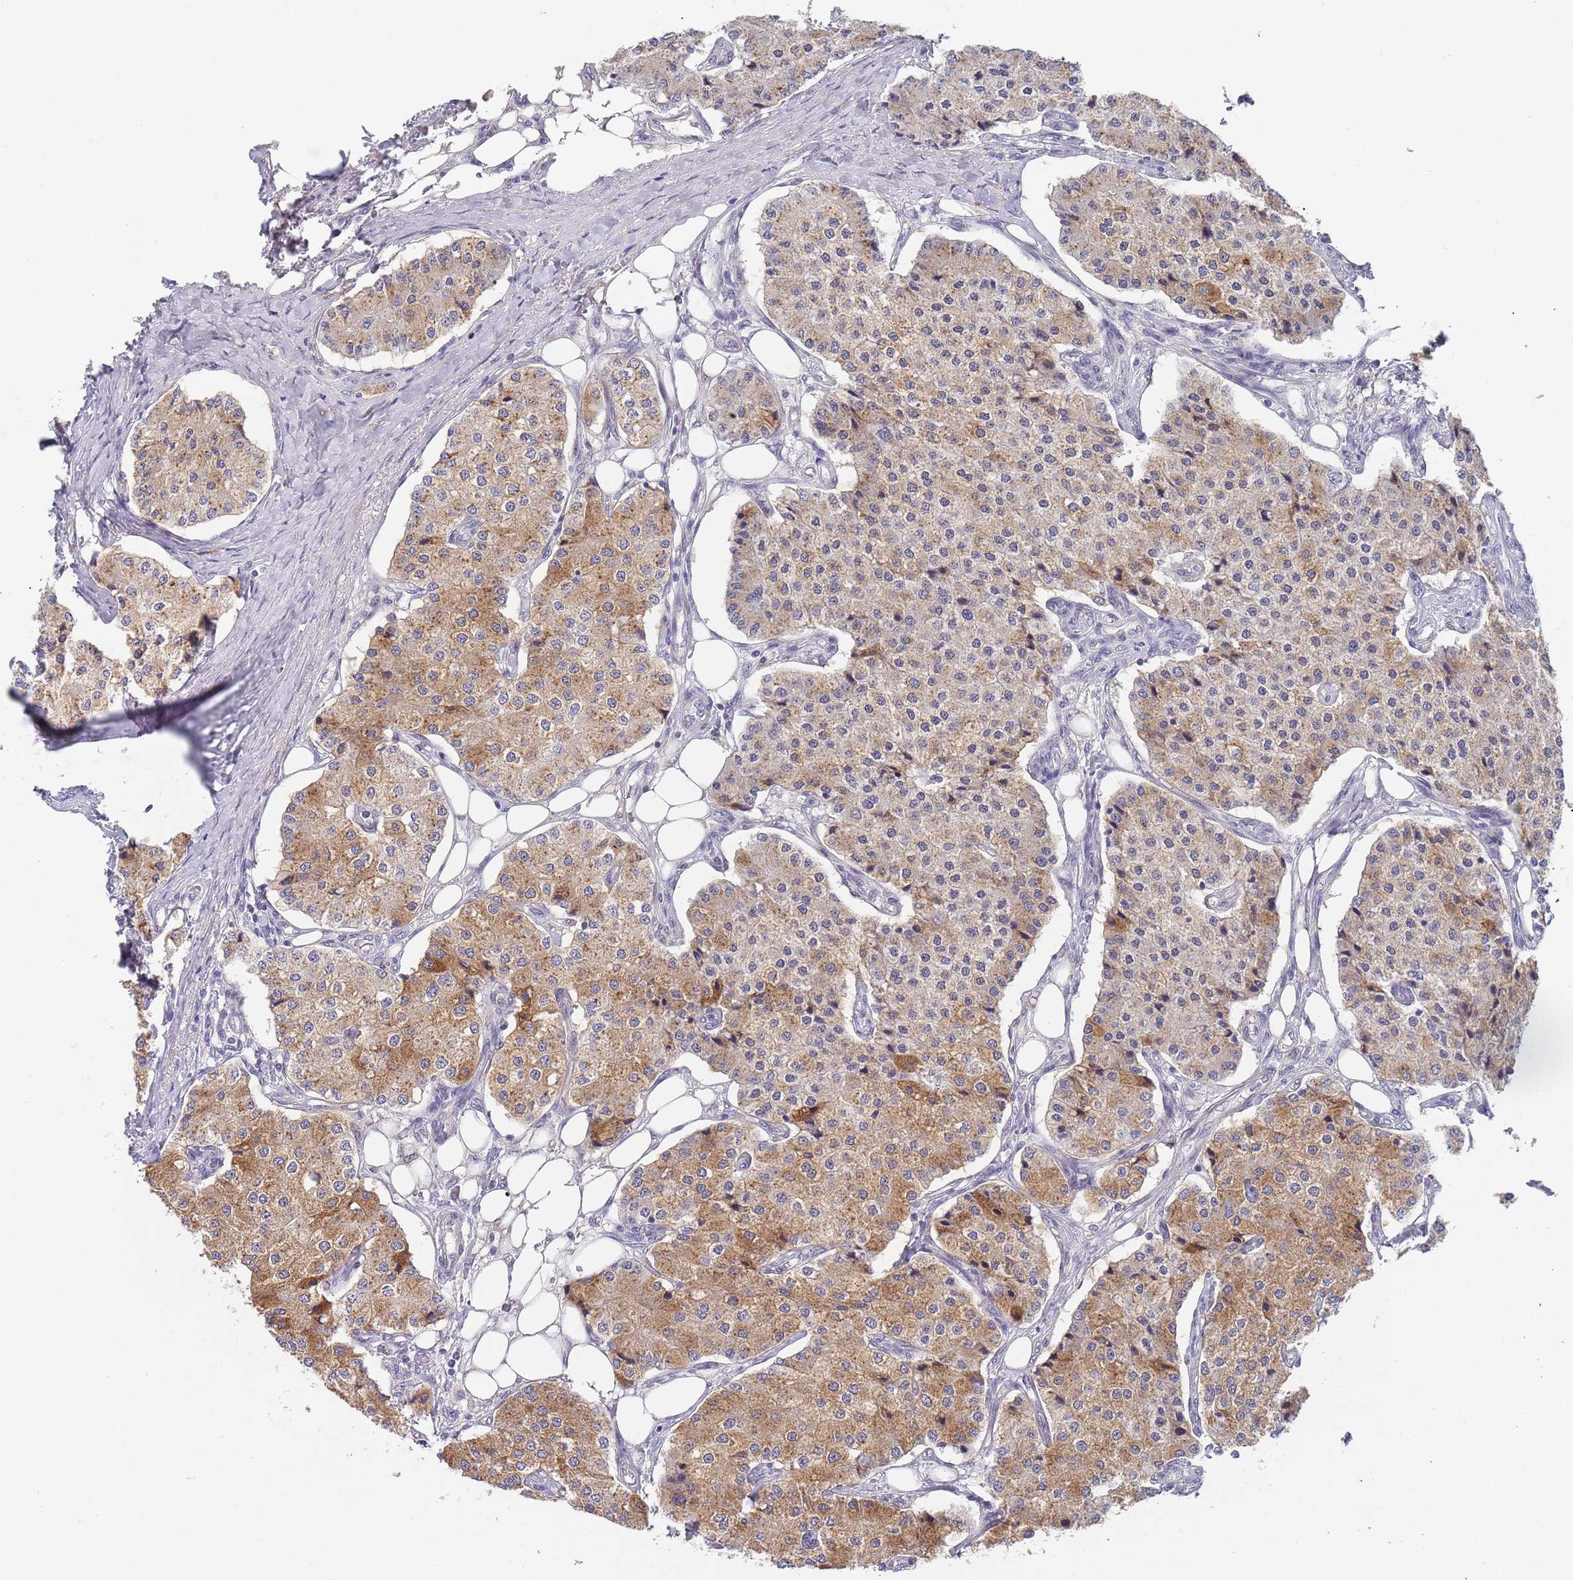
{"staining": {"intensity": "moderate", "quantity": "<25%", "location": "cytoplasmic/membranous"}, "tissue": "carcinoid", "cell_type": "Tumor cells", "image_type": "cancer", "snomed": [{"axis": "morphology", "description": "Carcinoid, malignant, NOS"}, {"axis": "topography", "description": "Colon"}], "caption": "About <25% of tumor cells in malignant carcinoid exhibit moderate cytoplasmic/membranous protein positivity as visualized by brown immunohistochemical staining.", "gene": "B4GALT4", "patient": {"sex": "female", "age": 52}}